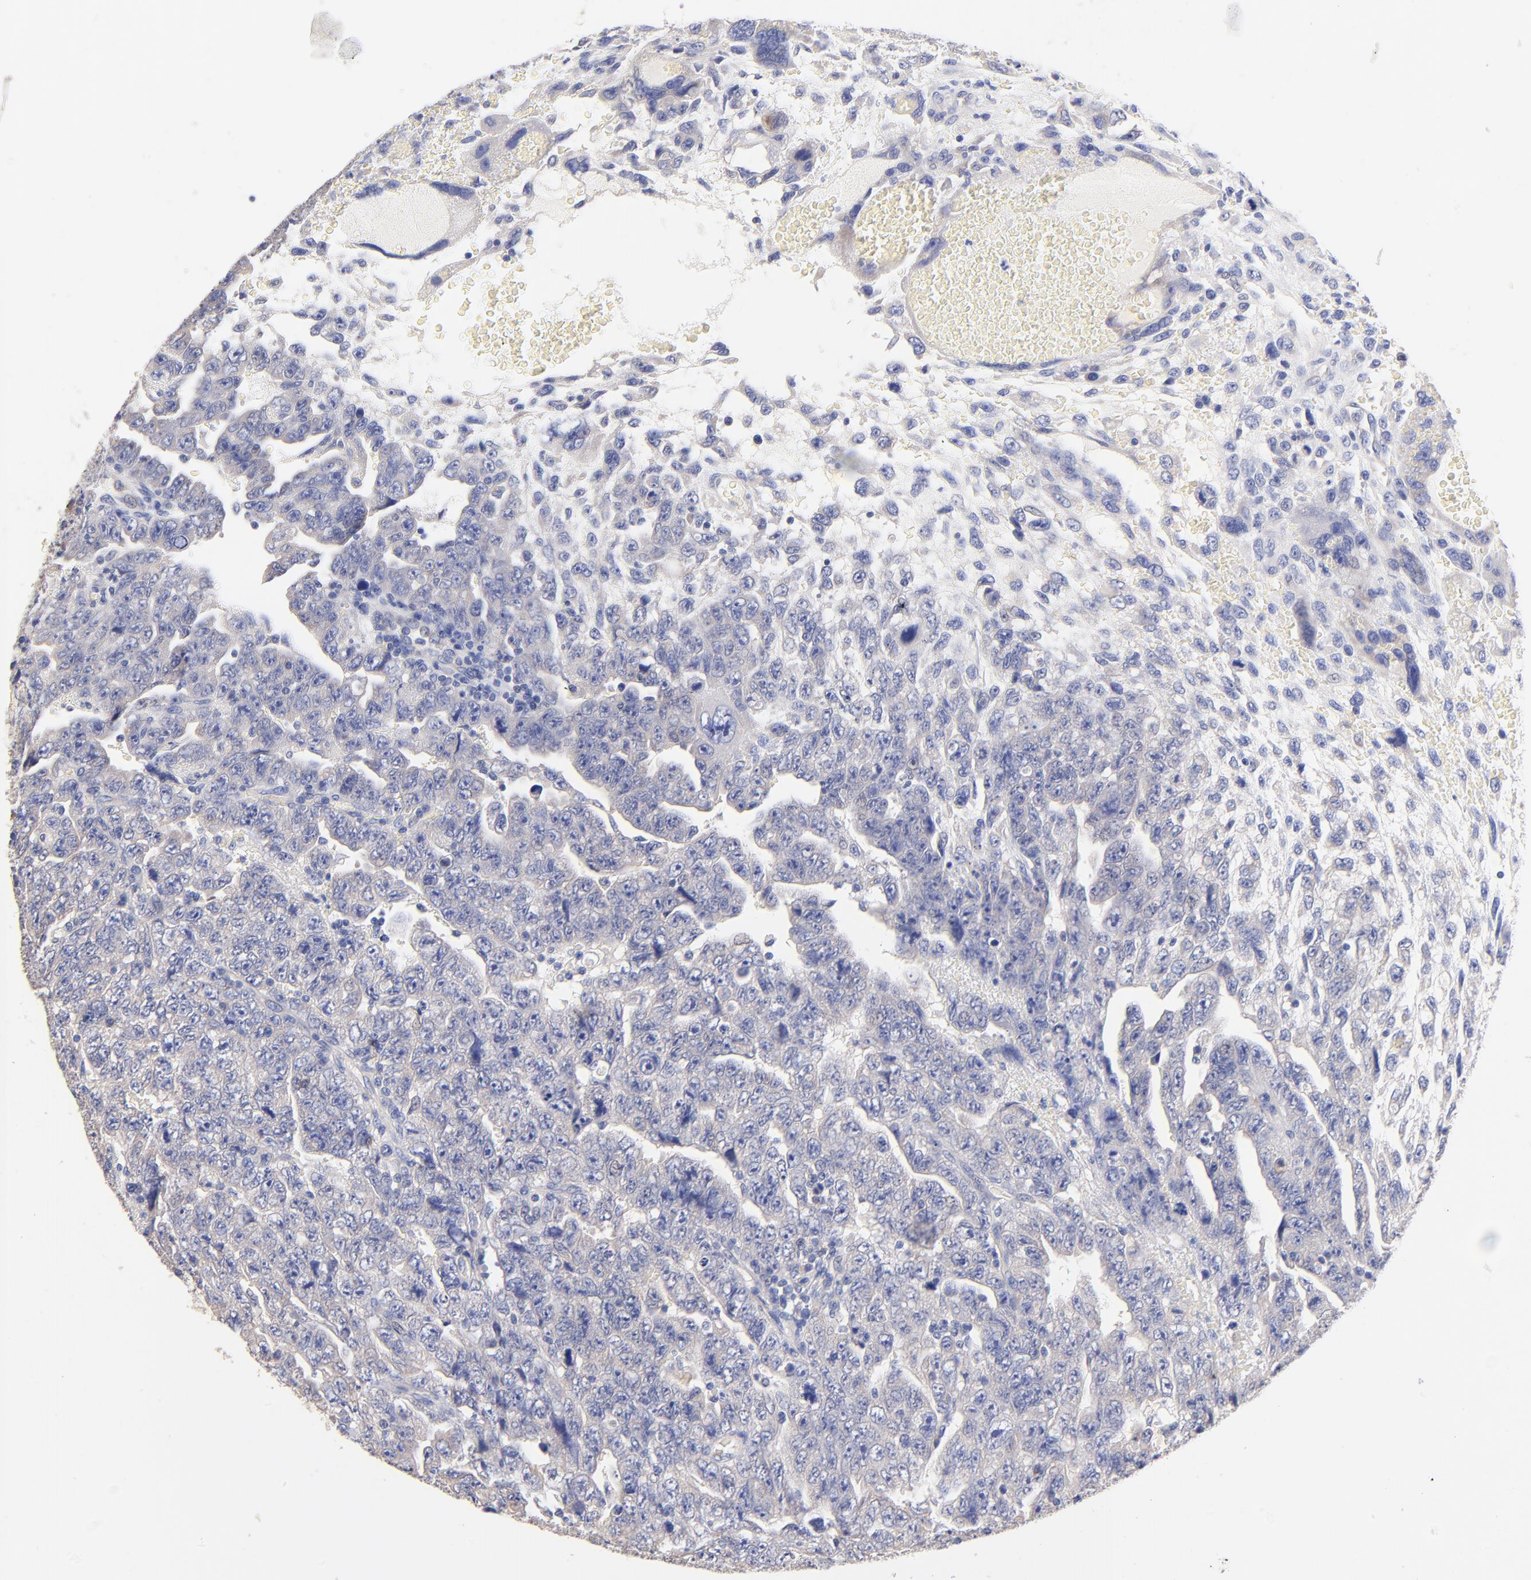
{"staining": {"intensity": "weak", "quantity": ">75%", "location": "cytoplasmic/membranous"}, "tissue": "testis cancer", "cell_type": "Tumor cells", "image_type": "cancer", "snomed": [{"axis": "morphology", "description": "Carcinoma, Embryonal, NOS"}, {"axis": "topography", "description": "Testis"}], "caption": "Immunohistochemical staining of human embryonal carcinoma (testis) demonstrates low levels of weak cytoplasmic/membranous protein staining in approximately >75% of tumor cells. The staining is performed using DAB (3,3'-diaminobenzidine) brown chromogen to label protein expression. The nuclei are counter-stained blue using hematoxylin.", "gene": "TNFRSF13C", "patient": {"sex": "male", "age": 28}}